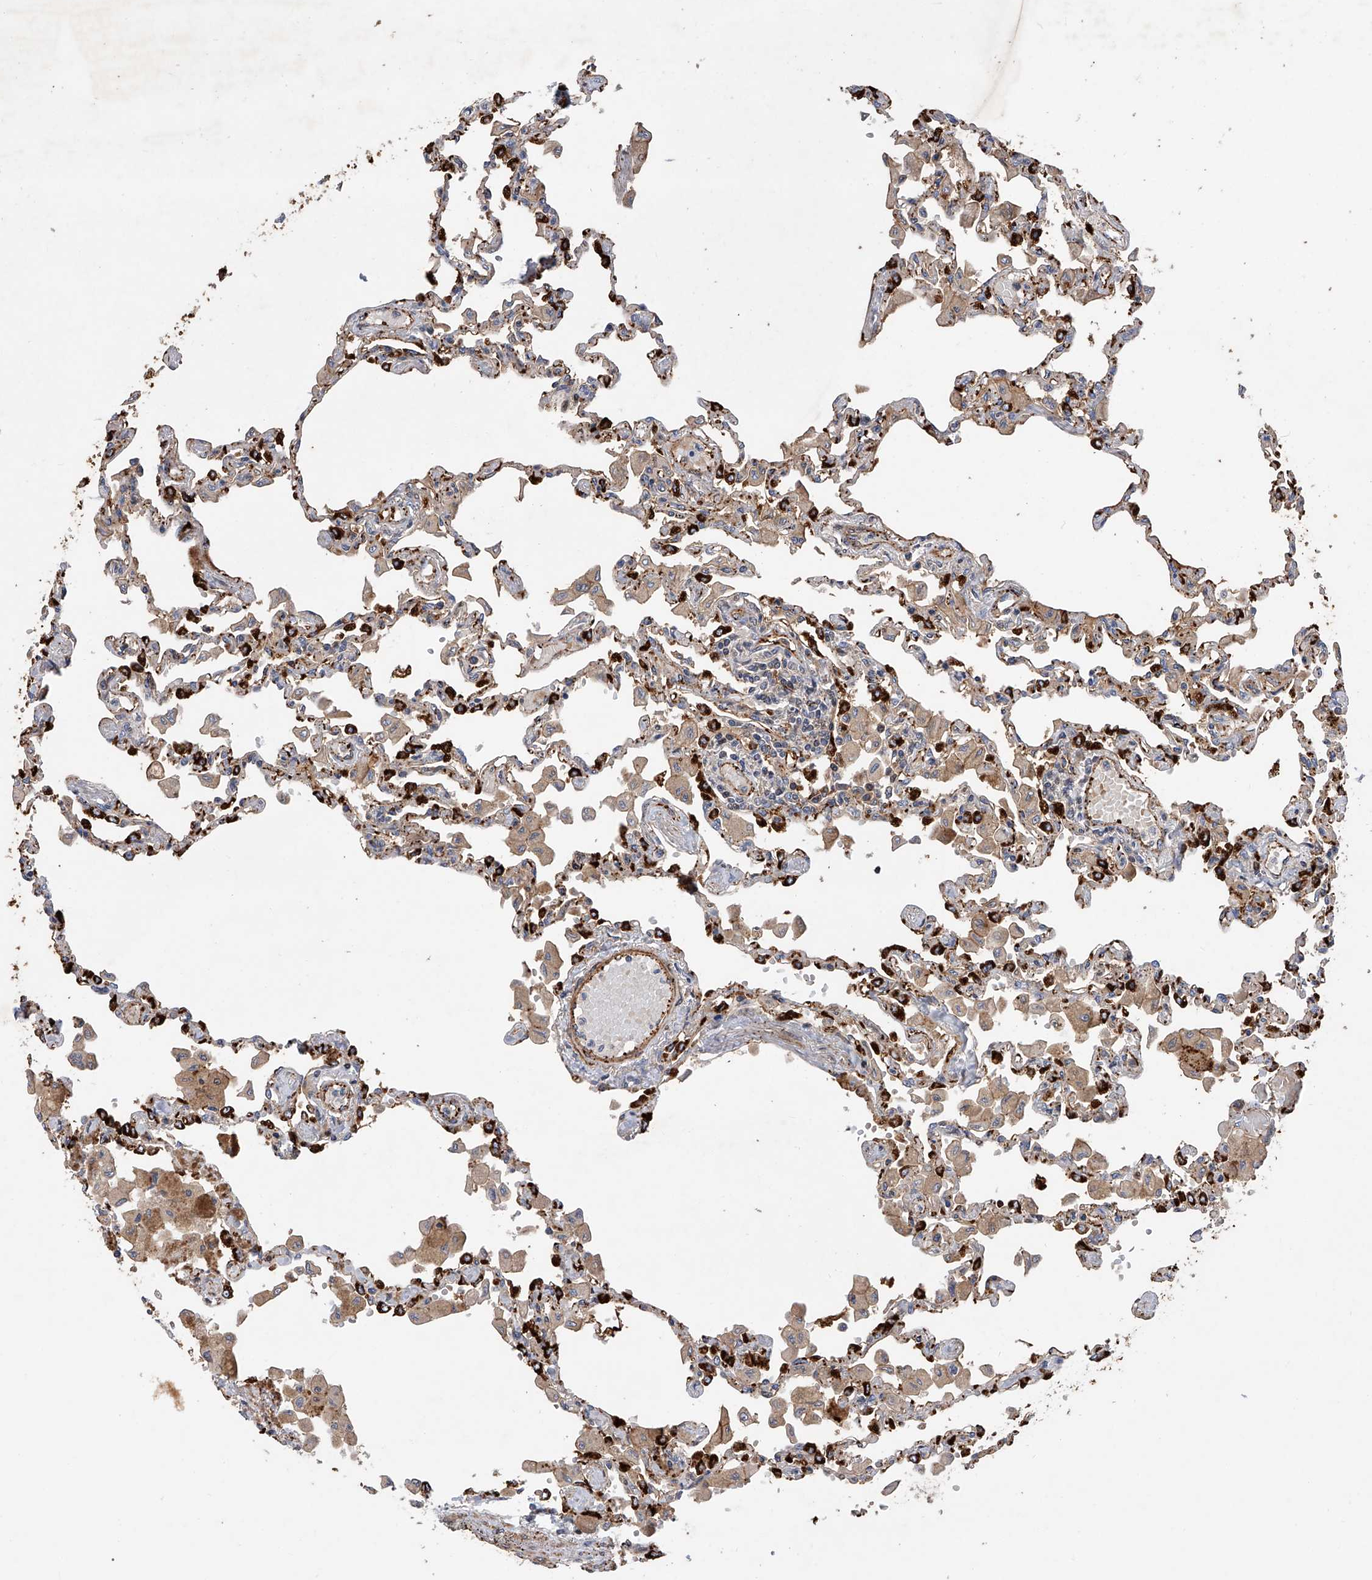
{"staining": {"intensity": "strong", "quantity": "25%-75%", "location": "cytoplasmic/membranous"}, "tissue": "lung", "cell_type": "Alveolar cells", "image_type": "normal", "snomed": [{"axis": "morphology", "description": "Normal tissue, NOS"}, {"axis": "topography", "description": "Bronchus"}, {"axis": "topography", "description": "Lung"}], "caption": "High-power microscopy captured an immunohistochemistry micrograph of normal lung, revealing strong cytoplasmic/membranous staining in approximately 25%-75% of alveolar cells. (DAB IHC, brown staining for protein, blue staining for nuclei).", "gene": "PDSS2", "patient": {"sex": "female", "age": 49}}